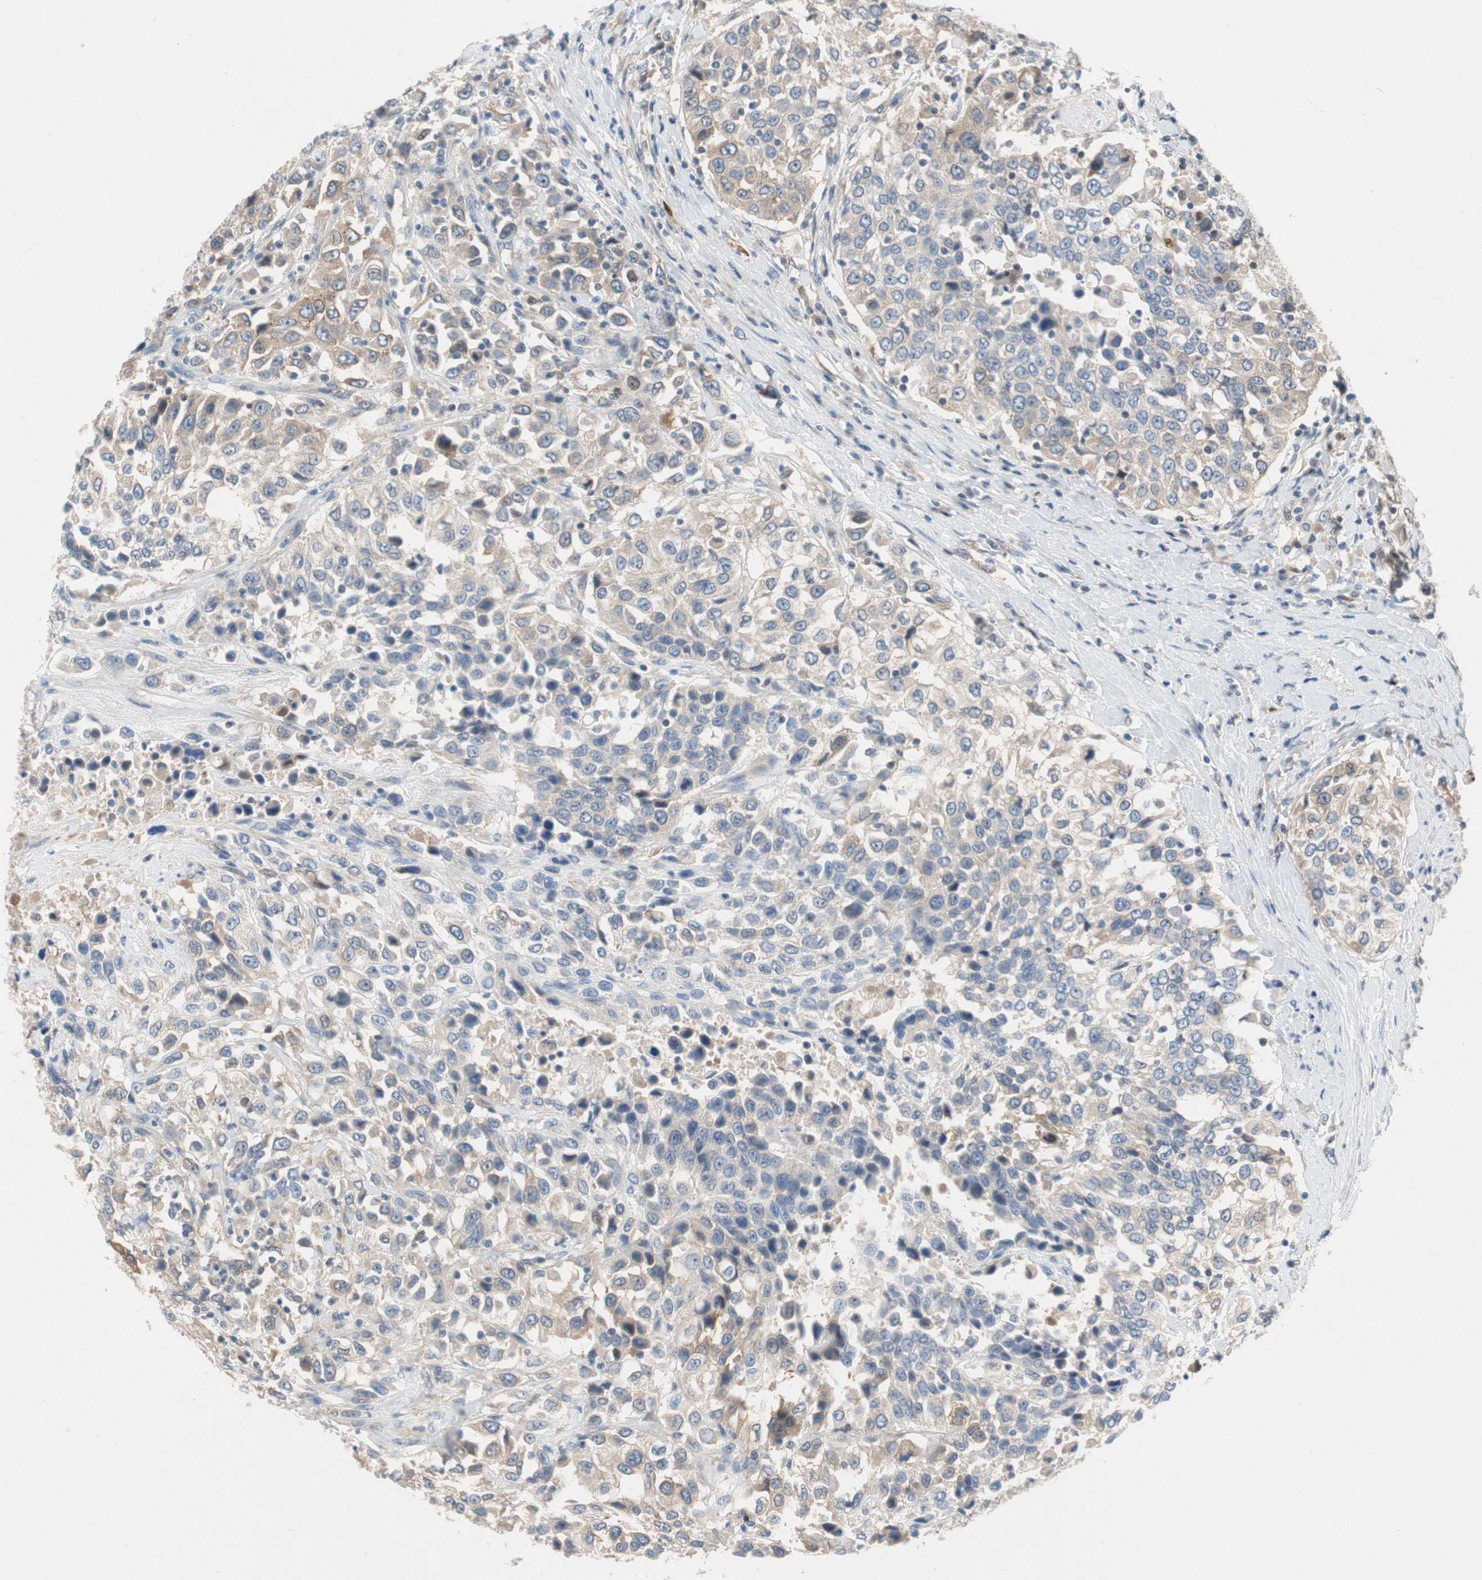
{"staining": {"intensity": "weak", "quantity": "25%-75%", "location": "cytoplasmic/membranous"}, "tissue": "urothelial cancer", "cell_type": "Tumor cells", "image_type": "cancer", "snomed": [{"axis": "morphology", "description": "Urothelial carcinoma, High grade"}, {"axis": "topography", "description": "Urinary bladder"}], "caption": "Tumor cells show weak cytoplasmic/membranous positivity in about 25%-75% of cells in high-grade urothelial carcinoma.", "gene": "RELB", "patient": {"sex": "female", "age": 80}}